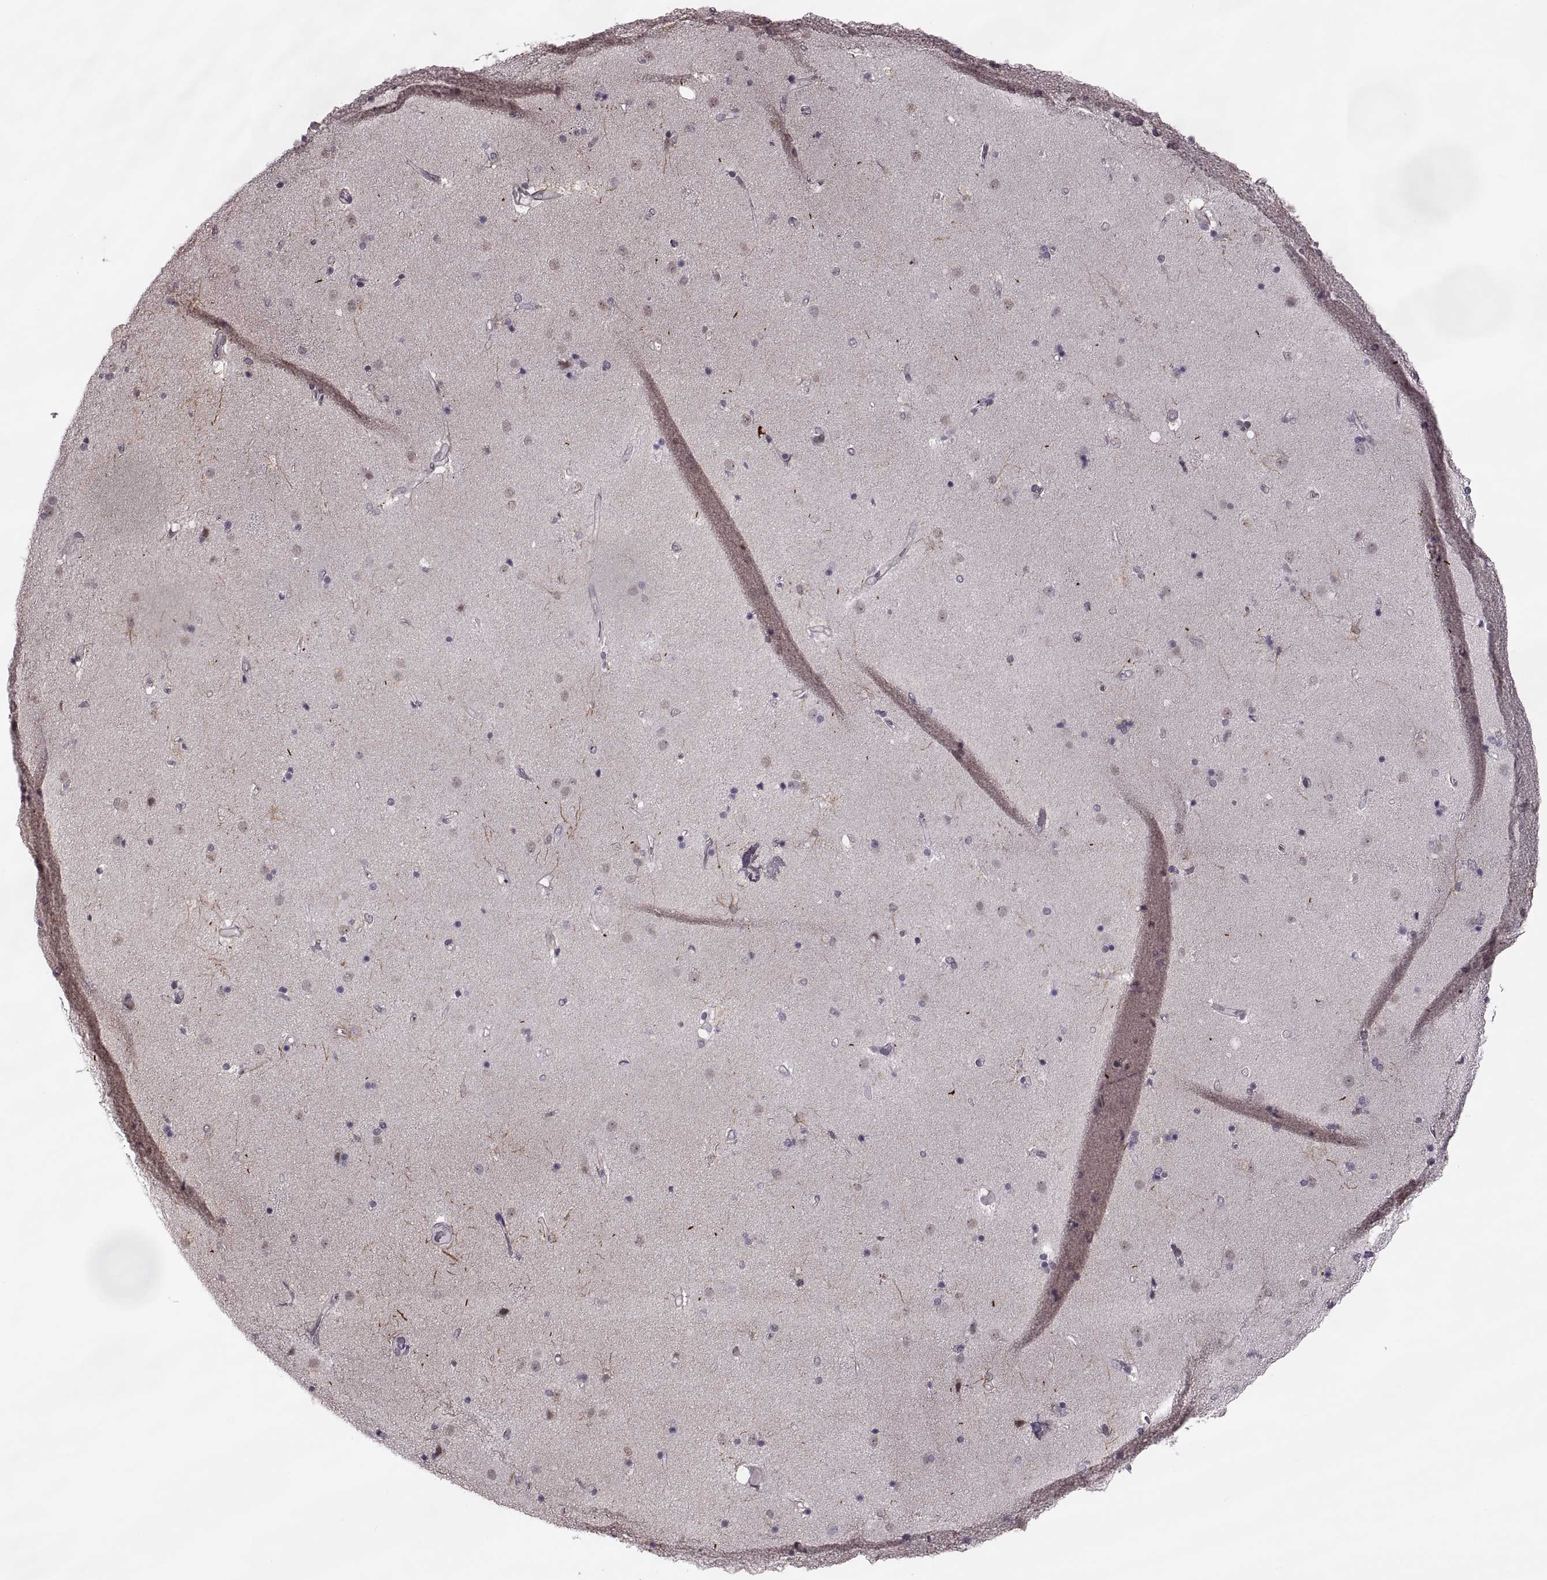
{"staining": {"intensity": "negative", "quantity": "none", "location": "none"}, "tissue": "caudate", "cell_type": "Glial cells", "image_type": "normal", "snomed": [{"axis": "morphology", "description": "Normal tissue, NOS"}, {"axis": "topography", "description": "Lateral ventricle wall"}], "caption": "IHC image of unremarkable caudate: human caudate stained with DAB (3,3'-diaminobenzidine) shows no significant protein staining in glial cells. (DAB (3,3'-diaminobenzidine) immunohistochemistry, high magnification).", "gene": "LUZP2", "patient": {"sex": "female", "age": 71}}